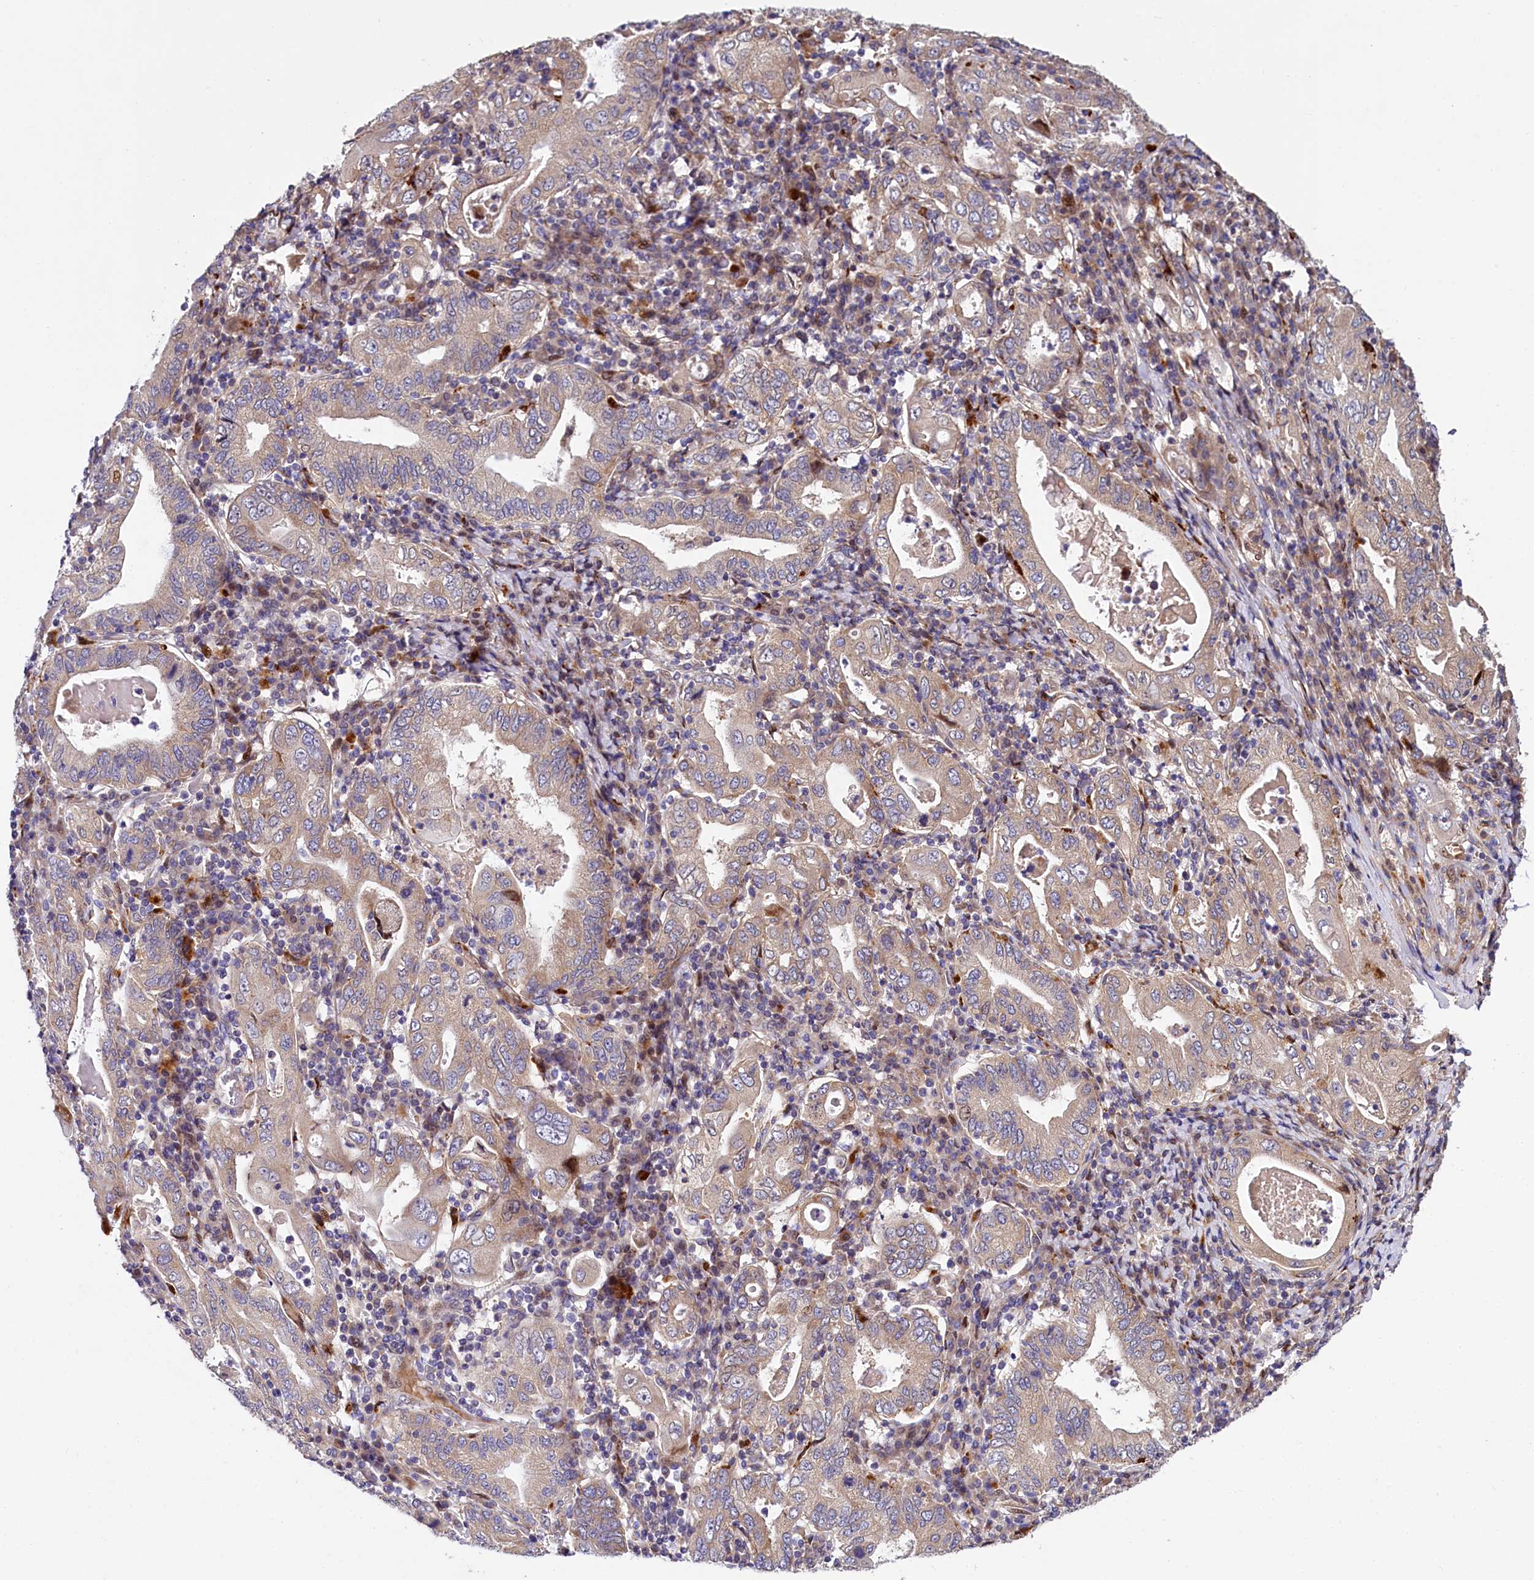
{"staining": {"intensity": "weak", "quantity": "25%-75%", "location": "cytoplasmic/membranous"}, "tissue": "stomach cancer", "cell_type": "Tumor cells", "image_type": "cancer", "snomed": [{"axis": "morphology", "description": "Normal tissue, NOS"}, {"axis": "morphology", "description": "Adenocarcinoma, NOS"}, {"axis": "topography", "description": "Esophagus"}, {"axis": "topography", "description": "Stomach, upper"}, {"axis": "topography", "description": "Peripheral nerve tissue"}], "caption": "Adenocarcinoma (stomach) tissue displays weak cytoplasmic/membranous positivity in about 25%-75% of tumor cells (DAB (3,3'-diaminobenzidine) = brown stain, brightfield microscopy at high magnification).", "gene": "PDZRN3", "patient": {"sex": "male", "age": 62}}